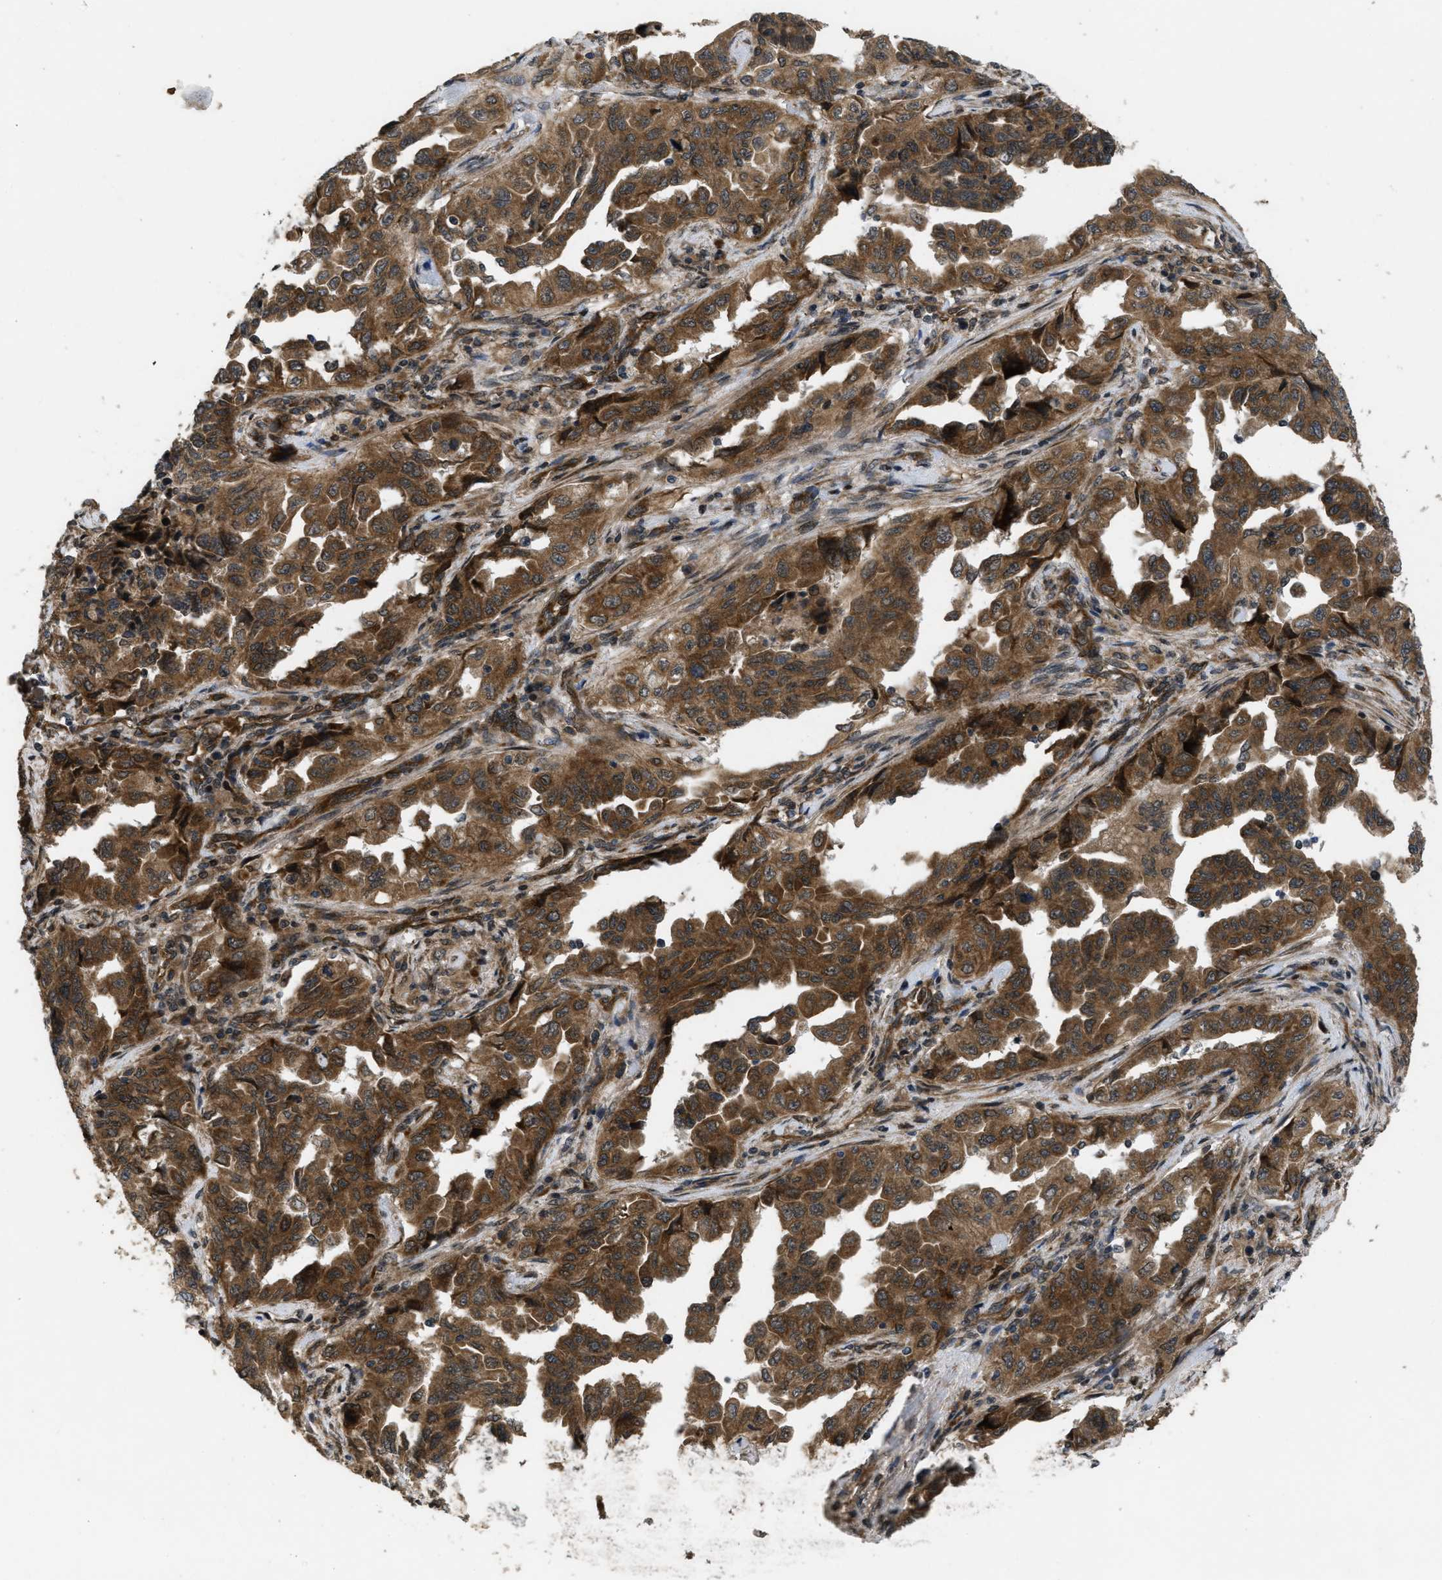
{"staining": {"intensity": "moderate", "quantity": ">75%", "location": "cytoplasmic/membranous"}, "tissue": "lung cancer", "cell_type": "Tumor cells", "image_type": "cancer", "snomed": [{"axis": "morphology", "description": "Adenocarcinoma, NOS"}, {"axis": "topography", "description": "Lung"}], "caption": "Immunohistochemistry (DAB) staining of lung cancer (adenocarcinoma) reveals moderate cytoplasmic/membranous protein staining in approximately >75% of tumor cells. Using DAB (3,3'-diaminobenzidine) (brown) and hematoxylin (blue) stains, captured at high magnification using brightfield microscopy.", "gene": "SPTLC1", "patient": {"sex": "female", "age": 51}}